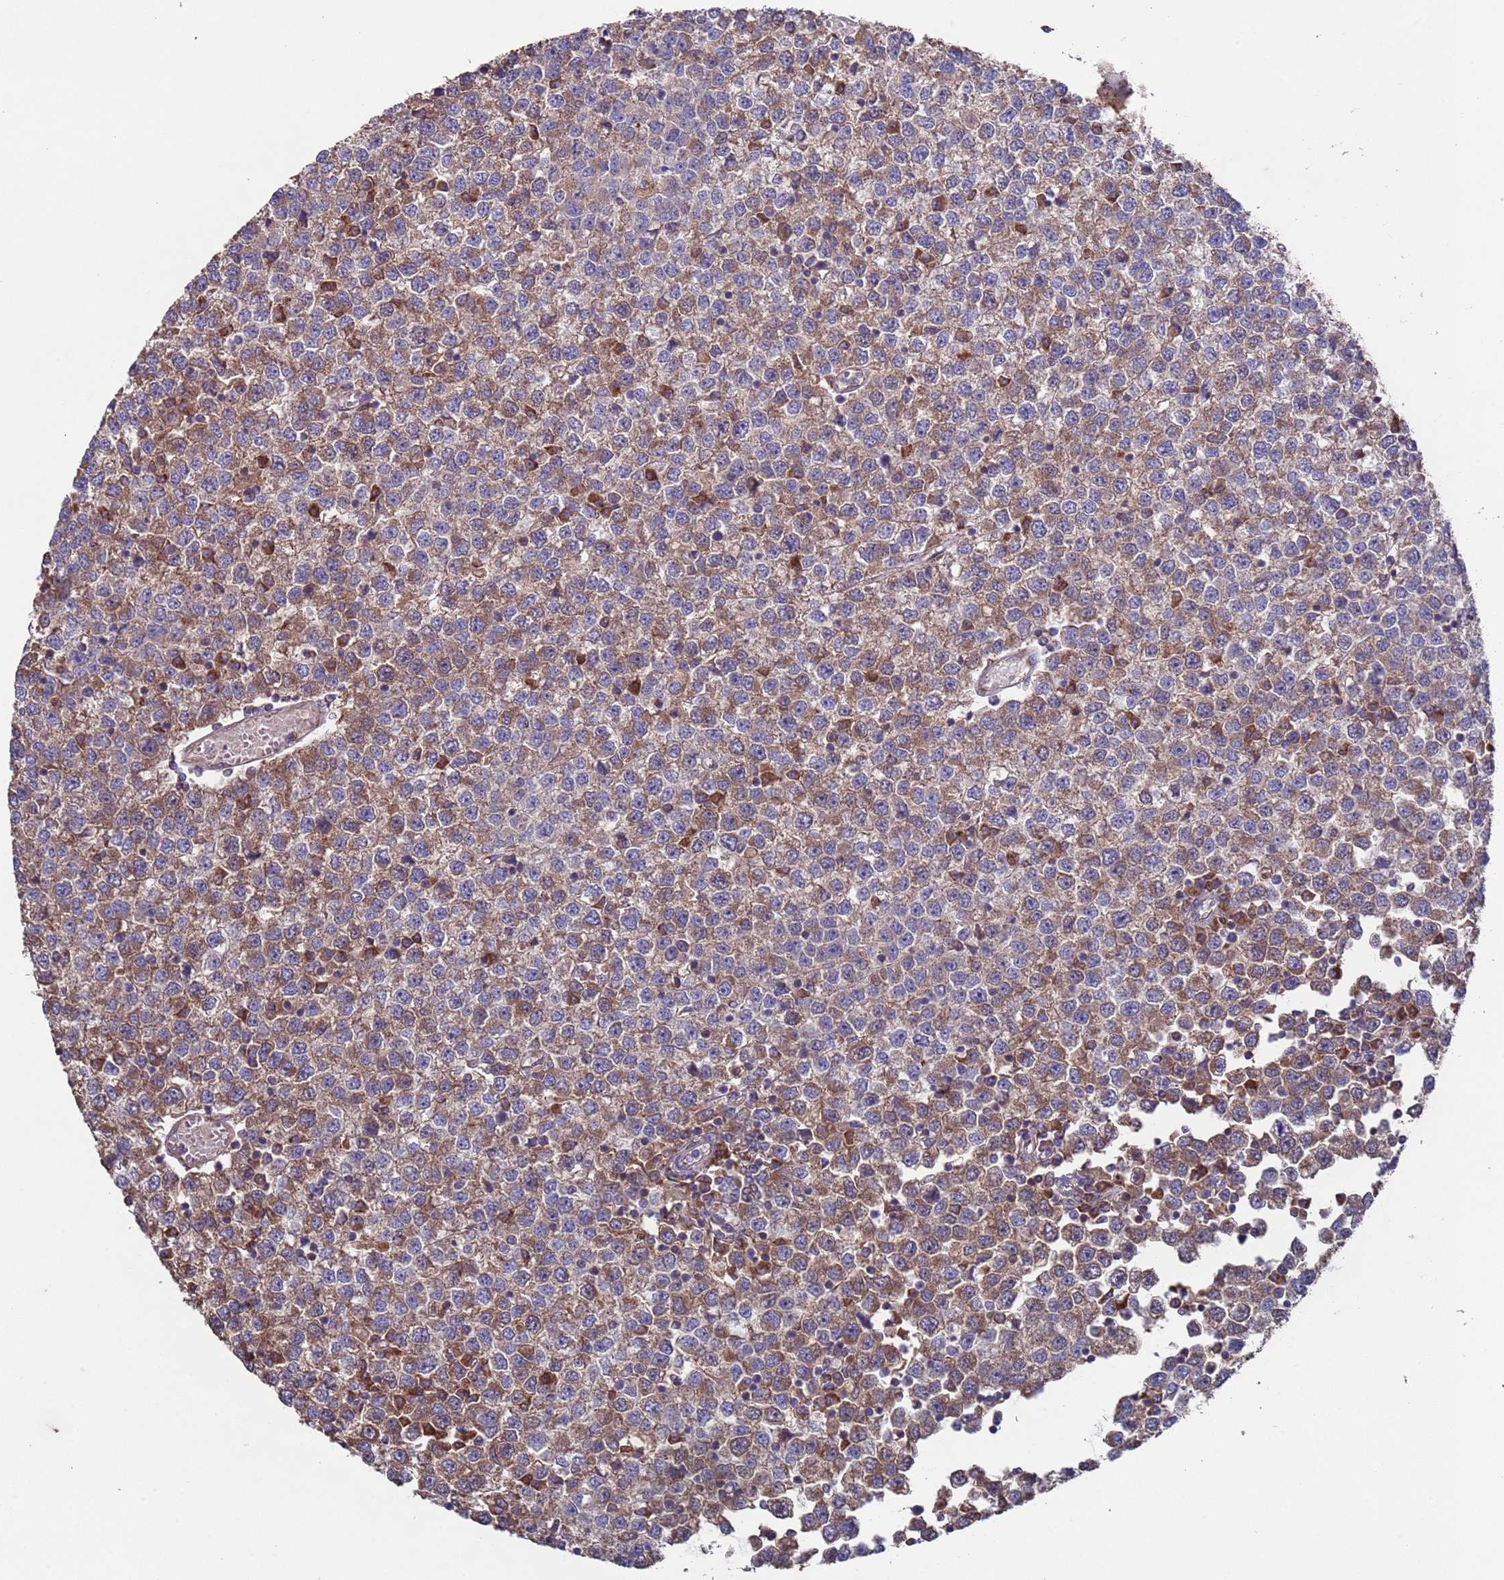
{"staining": {"intensity": "moderate", "quantity": ">75%", "location": "cytoplasmic/membranous"}, "tissue": "testis cancer", "cell_type": "Tumor cells", "image_type": "cancer", "snomed": [{"axis": "morphology", "description": "Seminoma, NOS"}, {"axis": "topography", "description": "Testis"}], "caption": "Immunohistochemical staining of testis seminoma demonstrates medium levels of moderate cytoplasmic/membranous expression in about >75% of tumor cells. The protein of interest is stained brown, and the nuclei are stained in blue (DAB (3,3'-diaminobenzidine) IHC with brightfield microscopy, high magnification).", "gene": "EEF1AKMT1", "patient": {"sex": "male", "age": 65}}